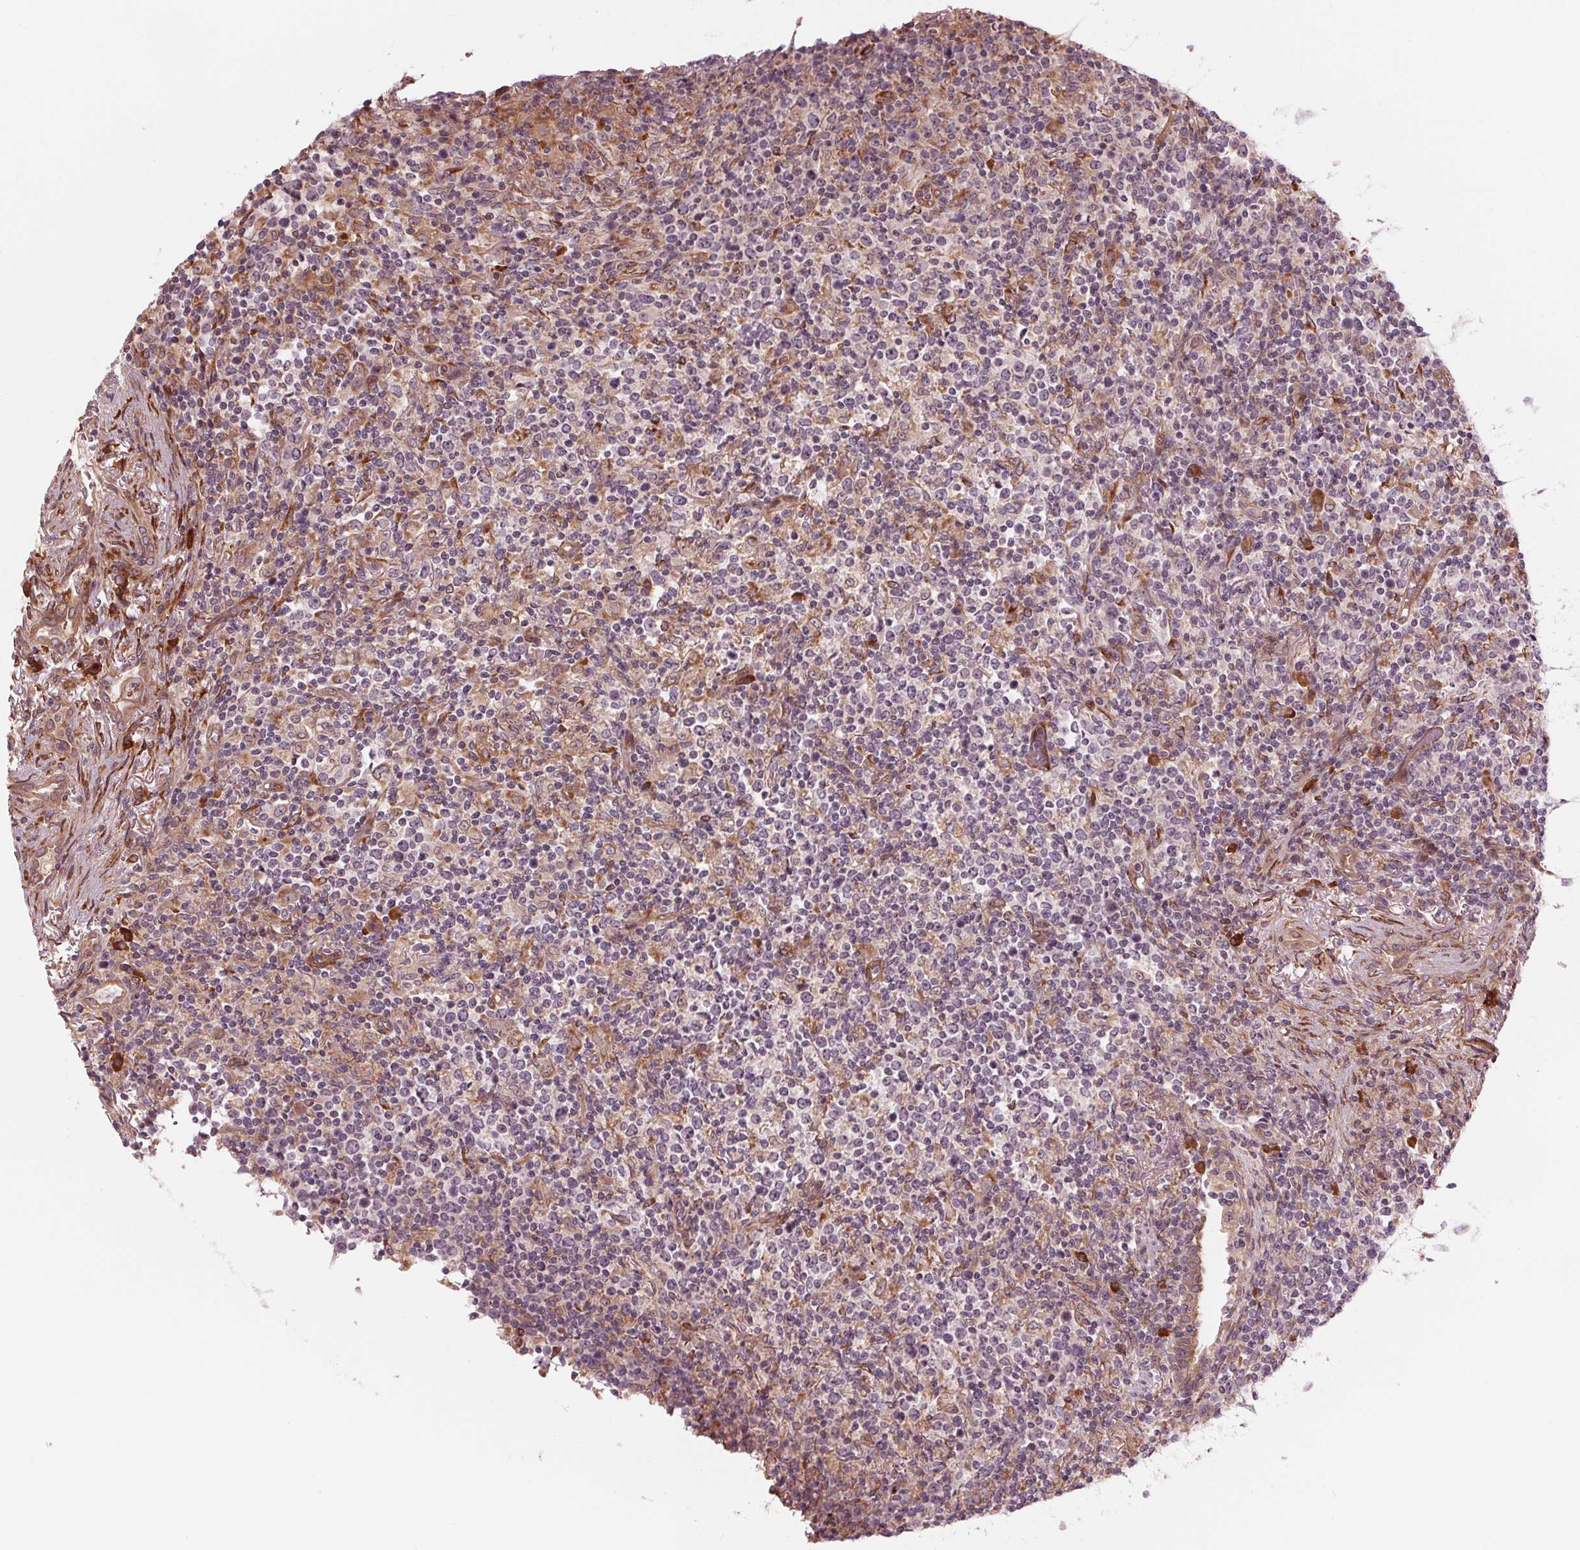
{"staining": {"intensity": "negative", "quantity": "none", "location": "none"}, "tissue": "lymphoma", "cell_type": "Tumor cells", "image_type": "cancer", "snomed": [{"axis": "morphology", "description": "Malignant lymphoma, non-Hodgkin's type, High grade"}, {"axis": "topography", "description": "Lung"}], "caption": "Immunohistochemistry (IHC) histopathology image of lymphoma stained for a protein (brown), which displays no expression in tumor cells.", "gene": "CMIP", "patient": {"sex": "male", "age": 79}}